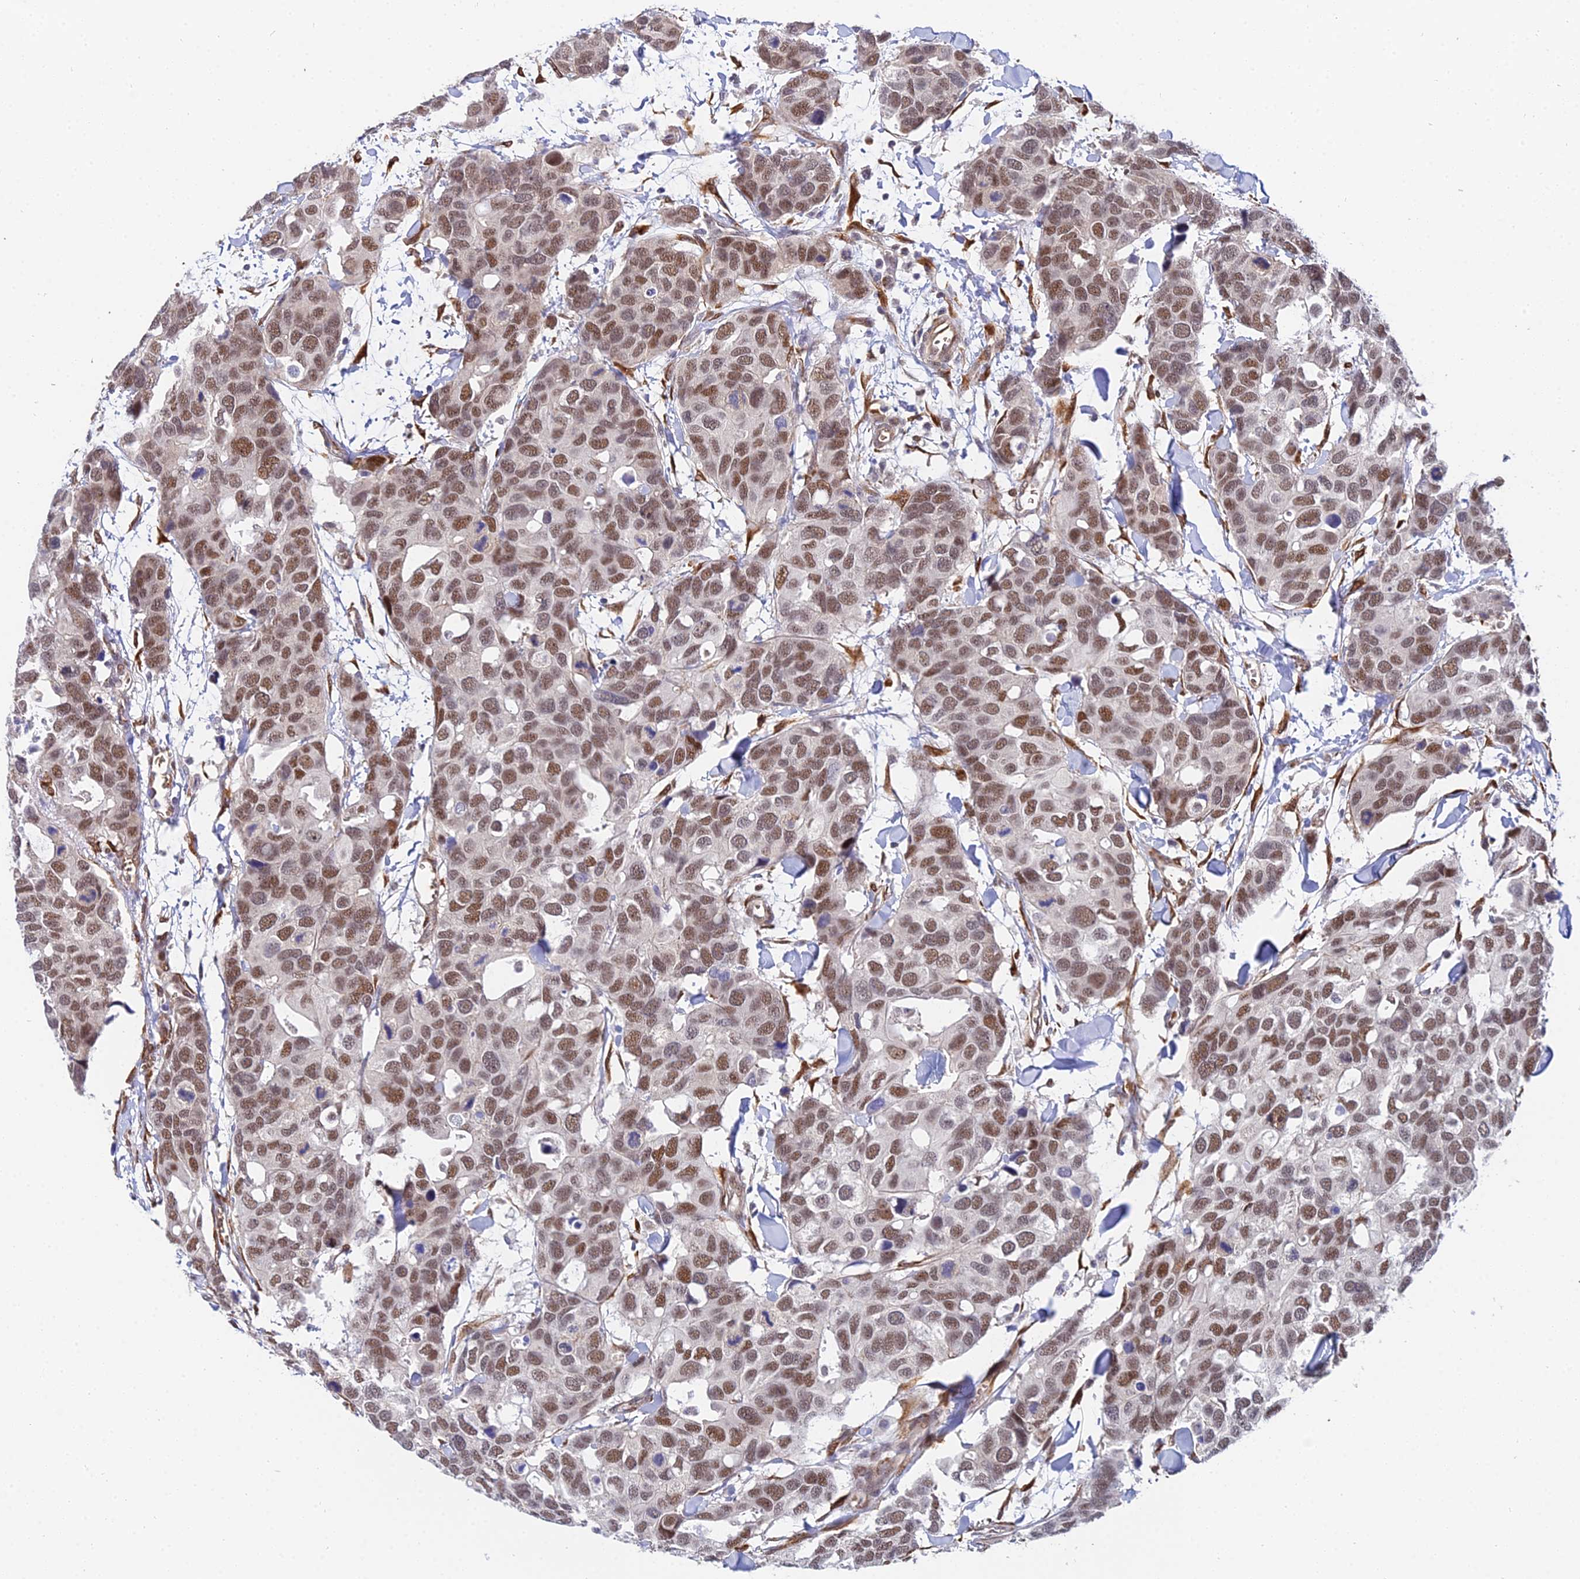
{"staining": {"intensity": "moderate", "quantity": ">75%", "location": "nuclear"}, "tissue": "breast cancer", "cell_type": "Tumor cells", "image_type": "cancer", "snomed": [{"axis": "morphology", "description": "Duct carcinoma"}, {"axis": "topography", "description": "Breast"}], "caption": "High-magnification brightfield microscopy of breast cancer (infiltrating ductal carcinoma) stained with DAB (3,3'-diaminobenzidine) (brown) and counterstained with hematoxylin (blue). tumor cells exhibit moderate nuclear expression is appreciated in about>75% of cells.", "gene": "BCL9", "patient": {"sex": "female", "age": 83}}